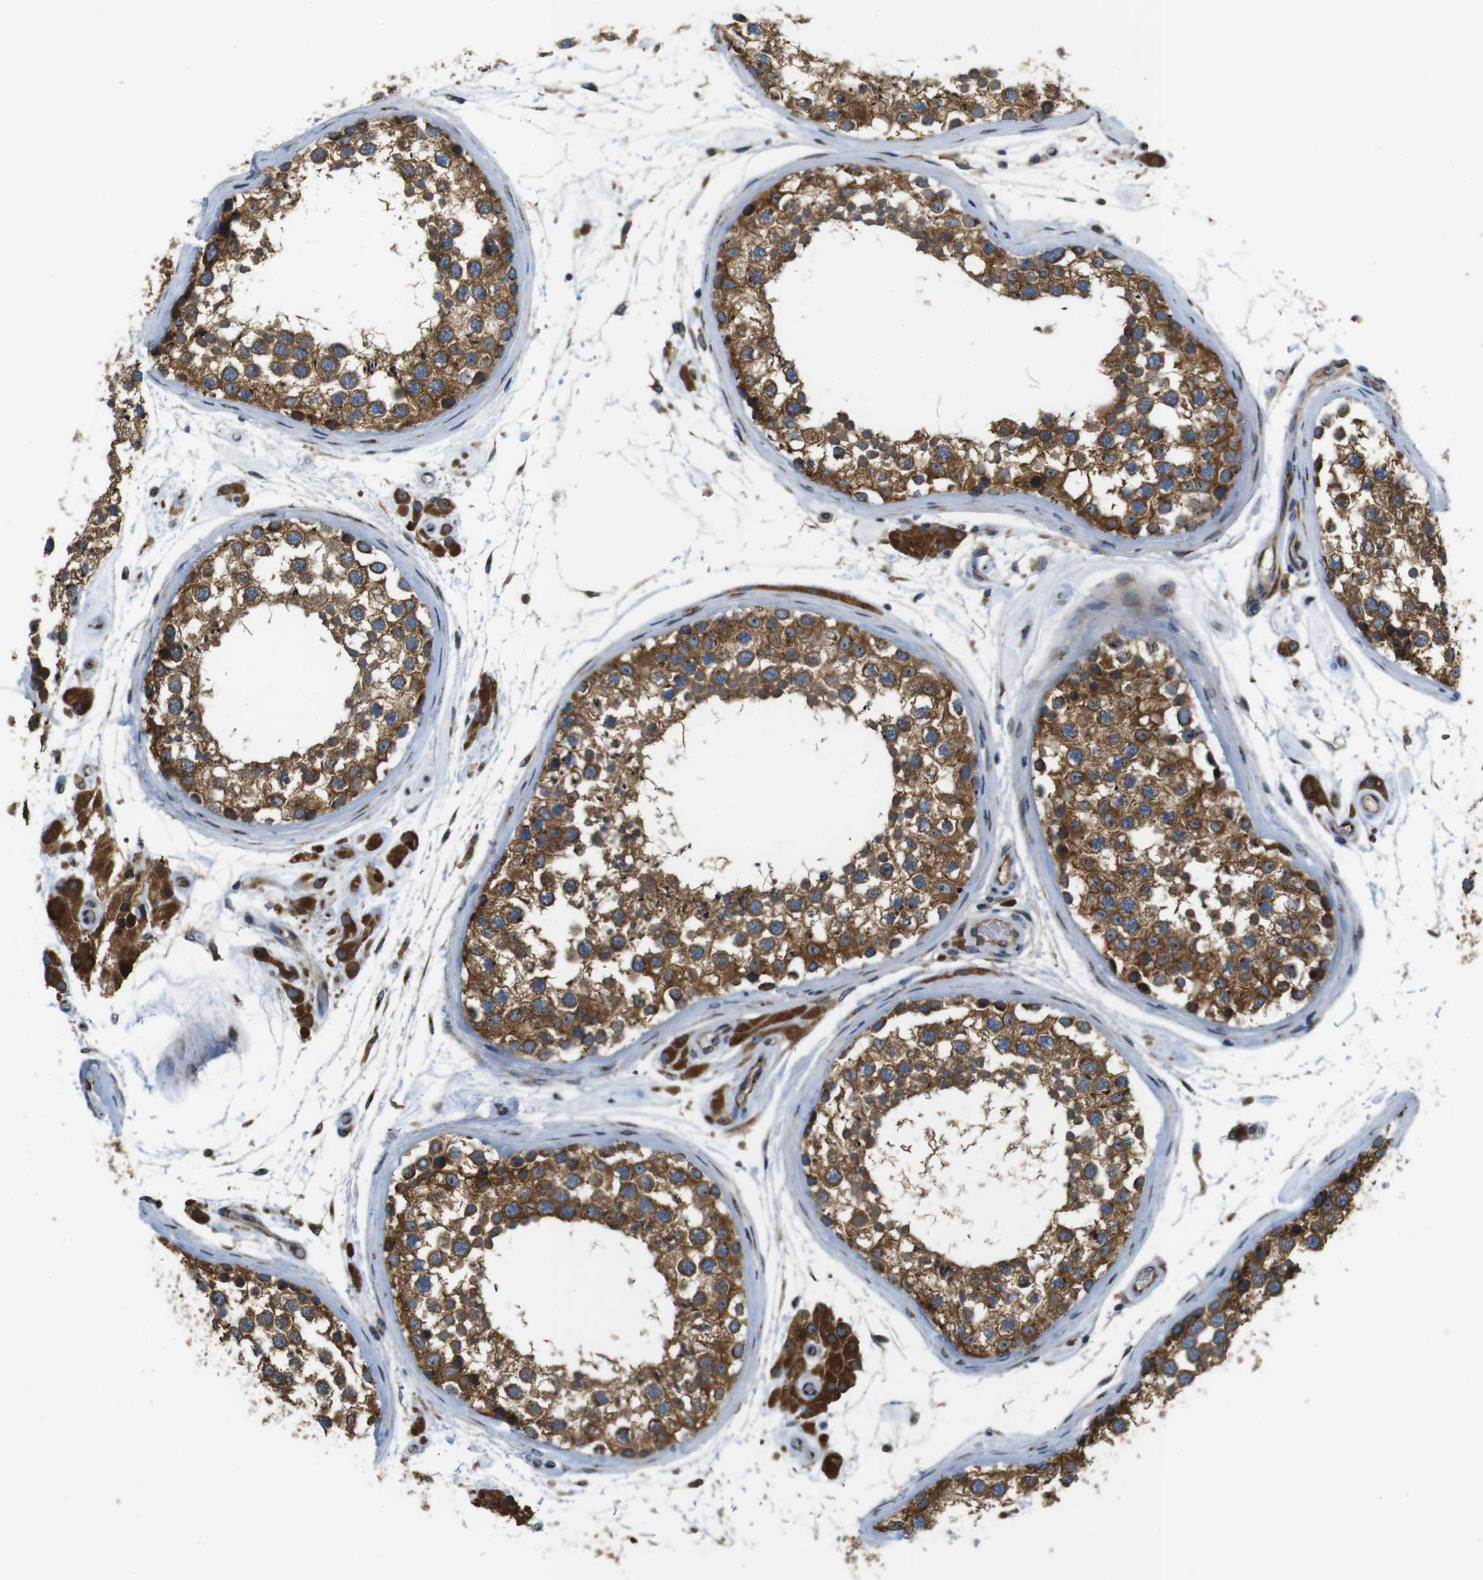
{"staining": {"intensity": "strong", "quantity": ">75%", "location": "cytoplasmic/membranous"}, "tissue": "testis", "cell_type": "Cells in seminiferous ducts", "image_type": "normal", "snomed": [{"axis": "morphology", "description": "Normal tissue, NOS"}, {"axis": "topography", "description": "Testis"}], "caption": "A histopathology image showing strong cytoplasmic/membranous positivity in approximately >75% of cells in seminiferous ducts in unremarkable testis, as visualized by brown immunohistochemical staining.", "gene": "TMEM143", "patient": {"sex": "male", "age": 46}}